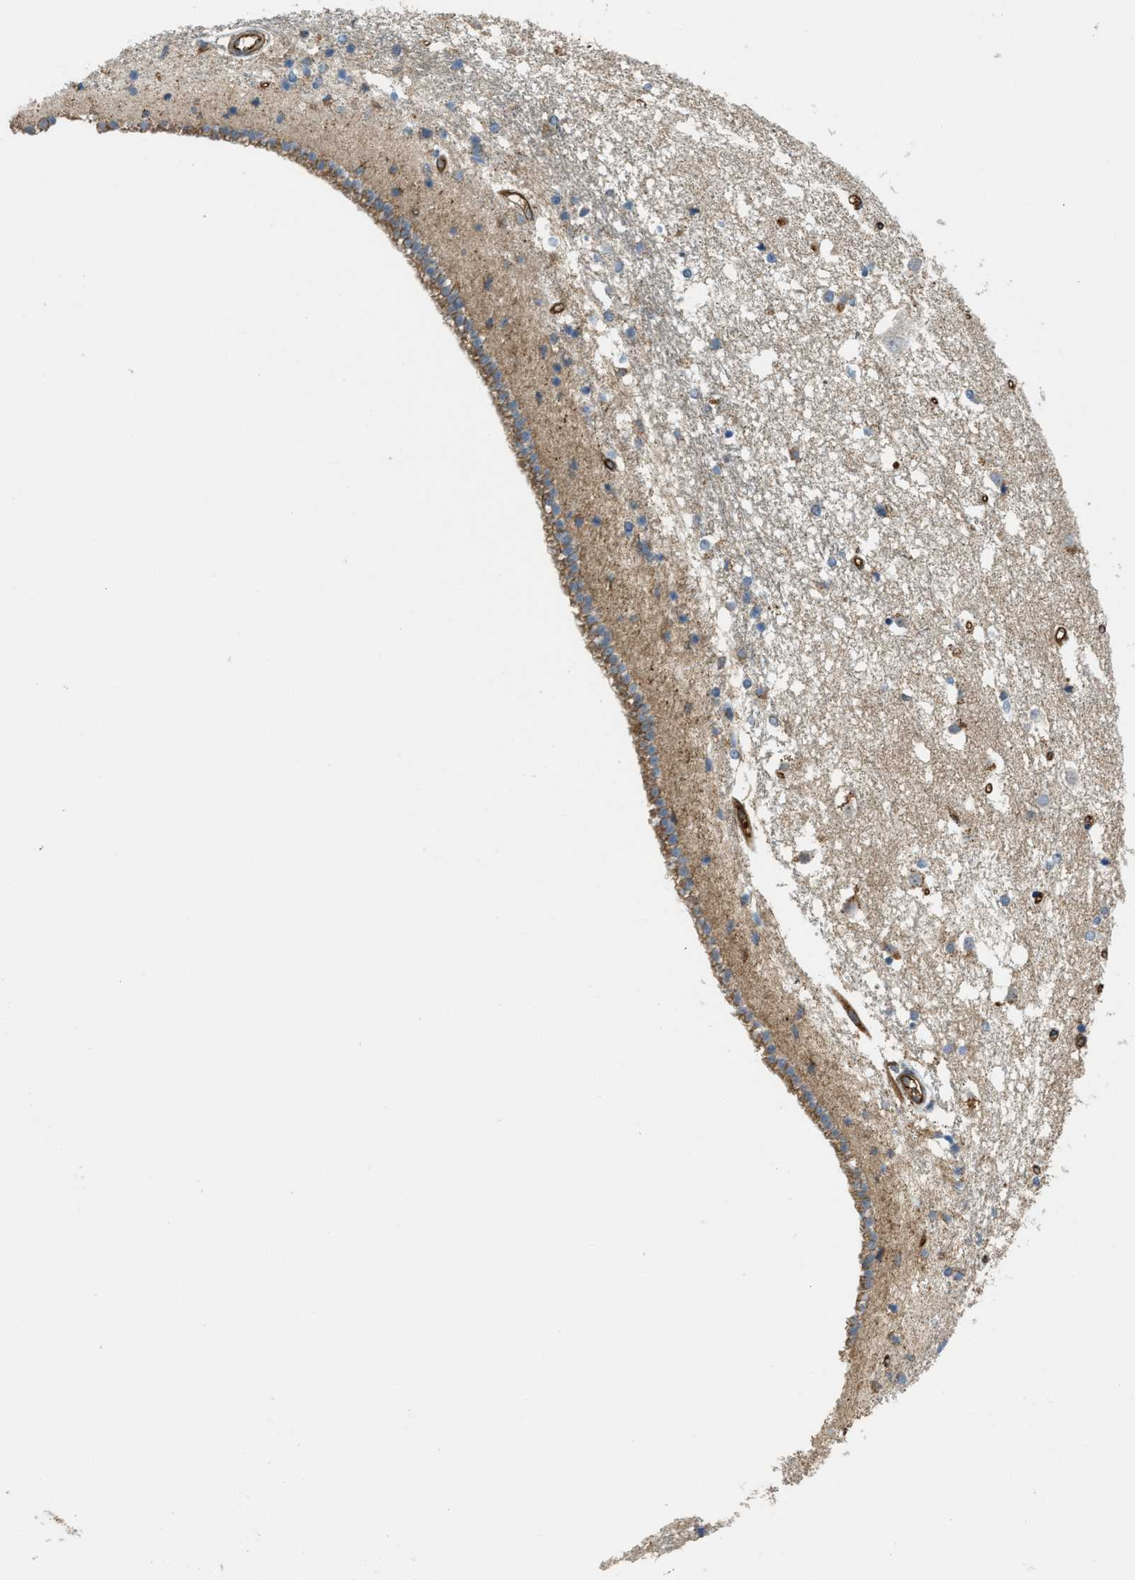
{"staining": {"intensity": "moderate", "quantity": "<25%", "location": "cytoplasmic/membranous"}, "tissue": "caudate", "cell_type": "Glial cells", "image_type": "normal", "snomed": [{"axis": "morphology", "description": "Normal tissue, NOS"}, {"axis": "topography", "description": "Lateral ventricle wall"}], "caption": "Immunohistochemistry (IHC) staining of benign caudate, which shows low levels of moderate cytoplasmic/membranous positivity in about <25% of glial cells indicating moderate cytoplasmic/membranous protein staining. The staining was performed using DAB (brown) for protein detection and nuclei were counterstained in hematoxylin (blue).", "gene": "BAG4", "patient": {"sex": "male", "age": 45}}